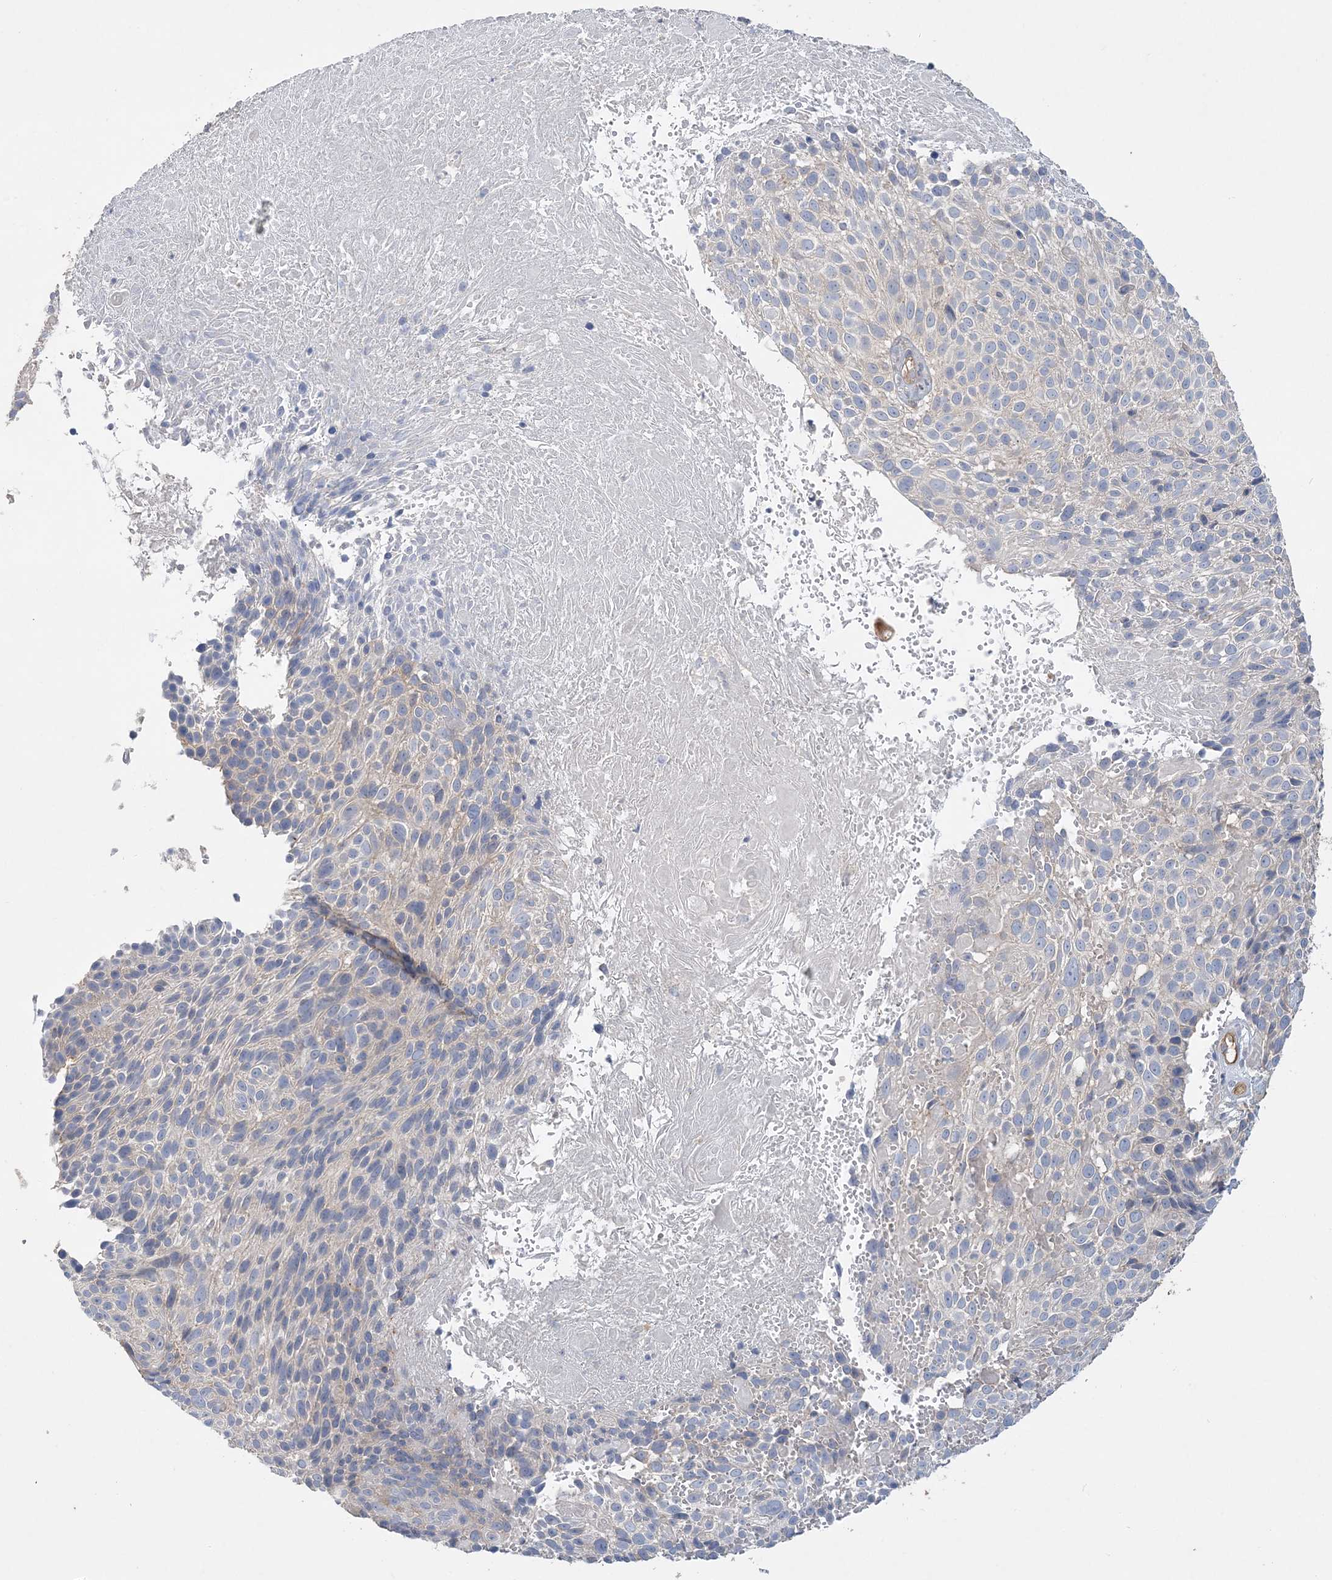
{"staining": {"intensity": "moderate", "quantity": "<25%", "location": "cytoplasmic/membranous"}, "tissue": "cervical cancer", "cell_type": "Tumor cells", "image_type": "cancer", "snomed": [{"axis": "morphology", "description": "Squamous cell carcinoma, NOS"}, {"axis": "topography", "description": "Cervix"}], "caption": "Cervical squamous cell carcinoma tissue demonstrates moderate cytoplasmic/membranous staining in about <25% of tumor cells", "gene": "PIGC", "patient": {"sex": "female", "age": 74}}